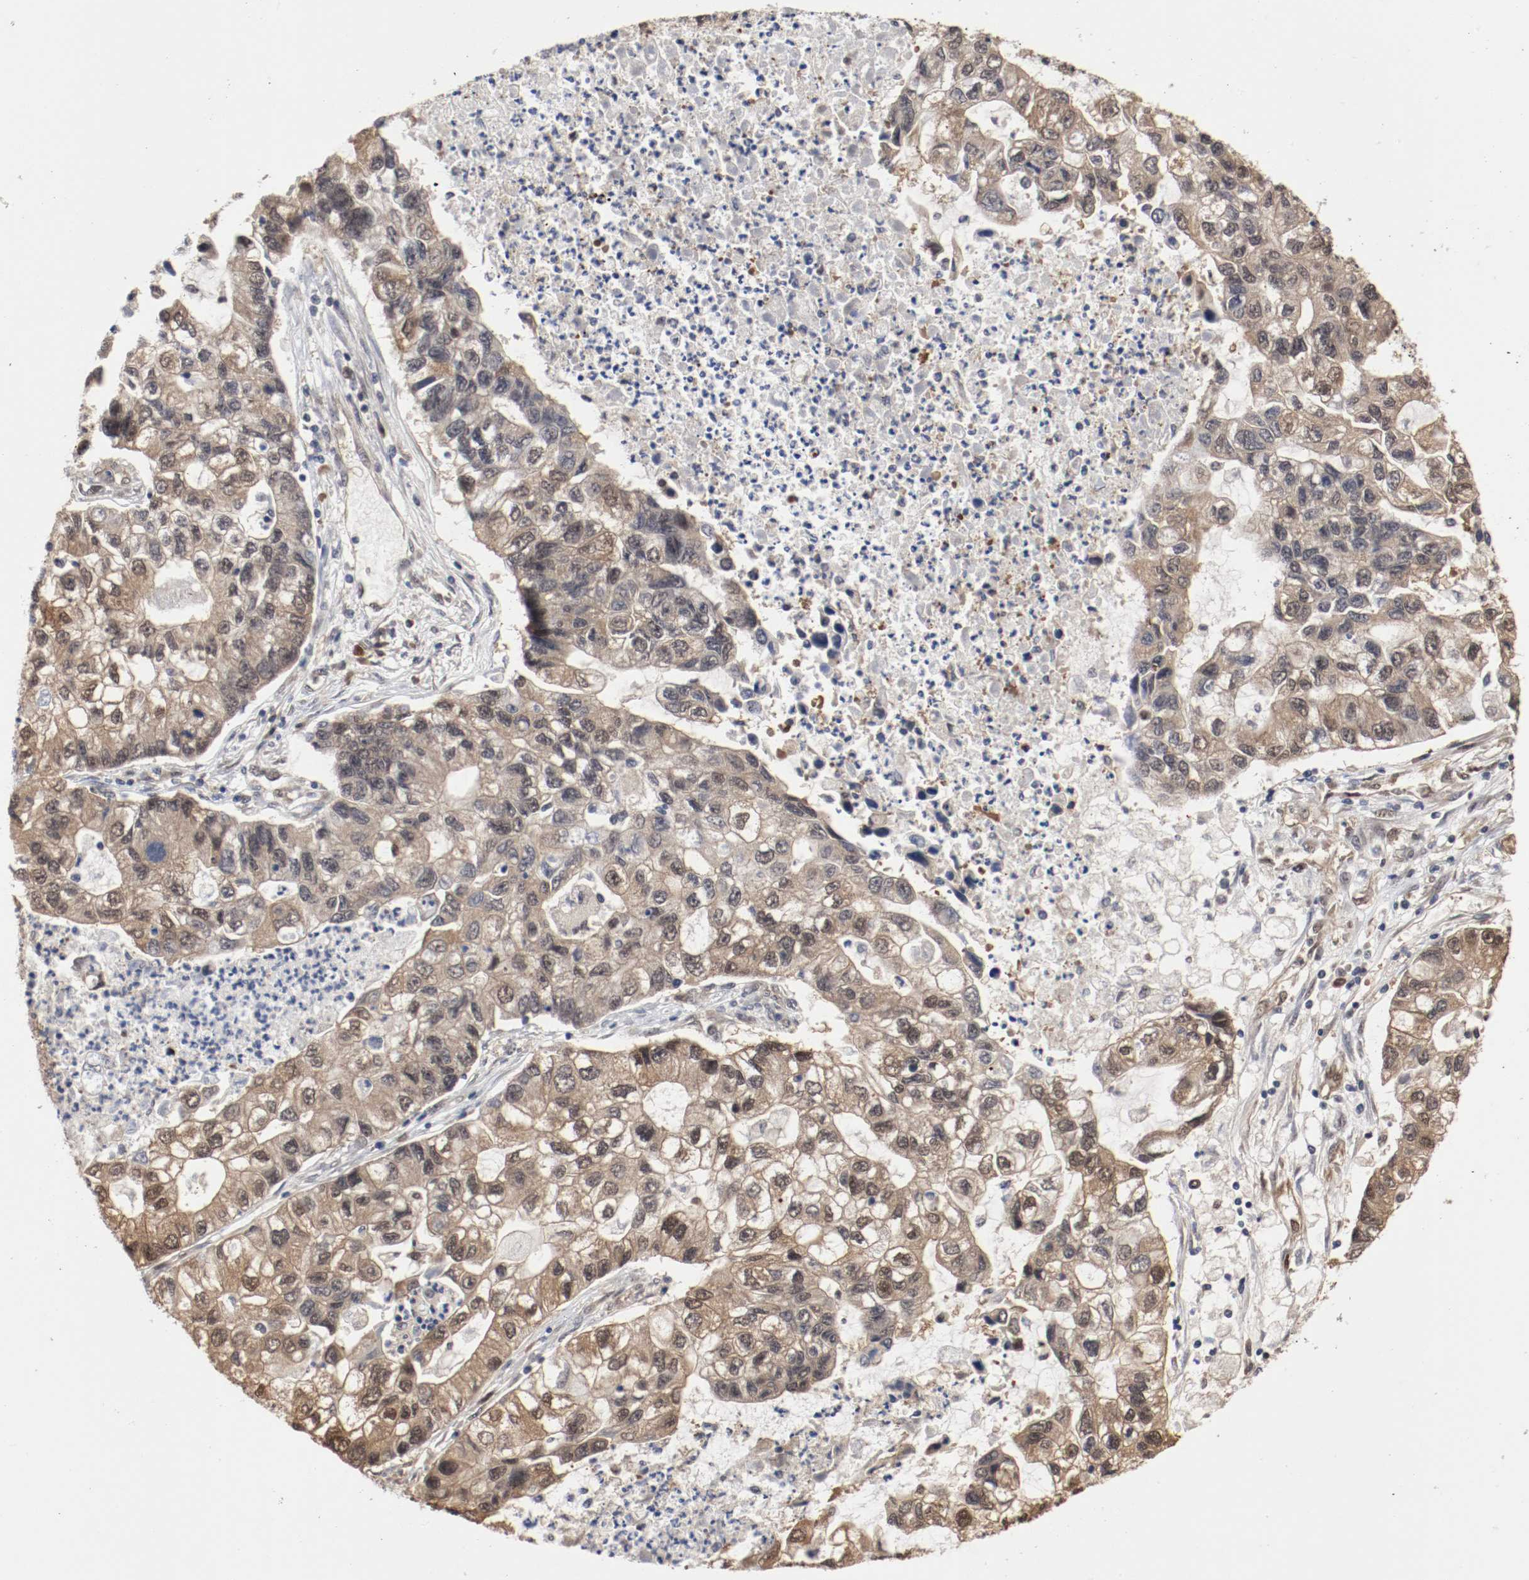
{"staining": {"intensity": "moderate", "quantity": ">75%", "location": "cytoplasmic/membranous,nuclear"}, "tissue": "lung cancer", "cell_type": "Tumor cells", "image_type": "cancer", "snomed": [{"axis": "morphology", "description": "Adenocarcinoma, NOS"}, {"axis": "topography", "description": "Lung"}], "caption": "IHC of lung cancer demonstrates medium levels of moderate cytoplasmic/membranous and nuclear staining in about >75% of tumor cells.", "gene": "AFG3L2", "patient": {"sex": "female", "age": 51}}